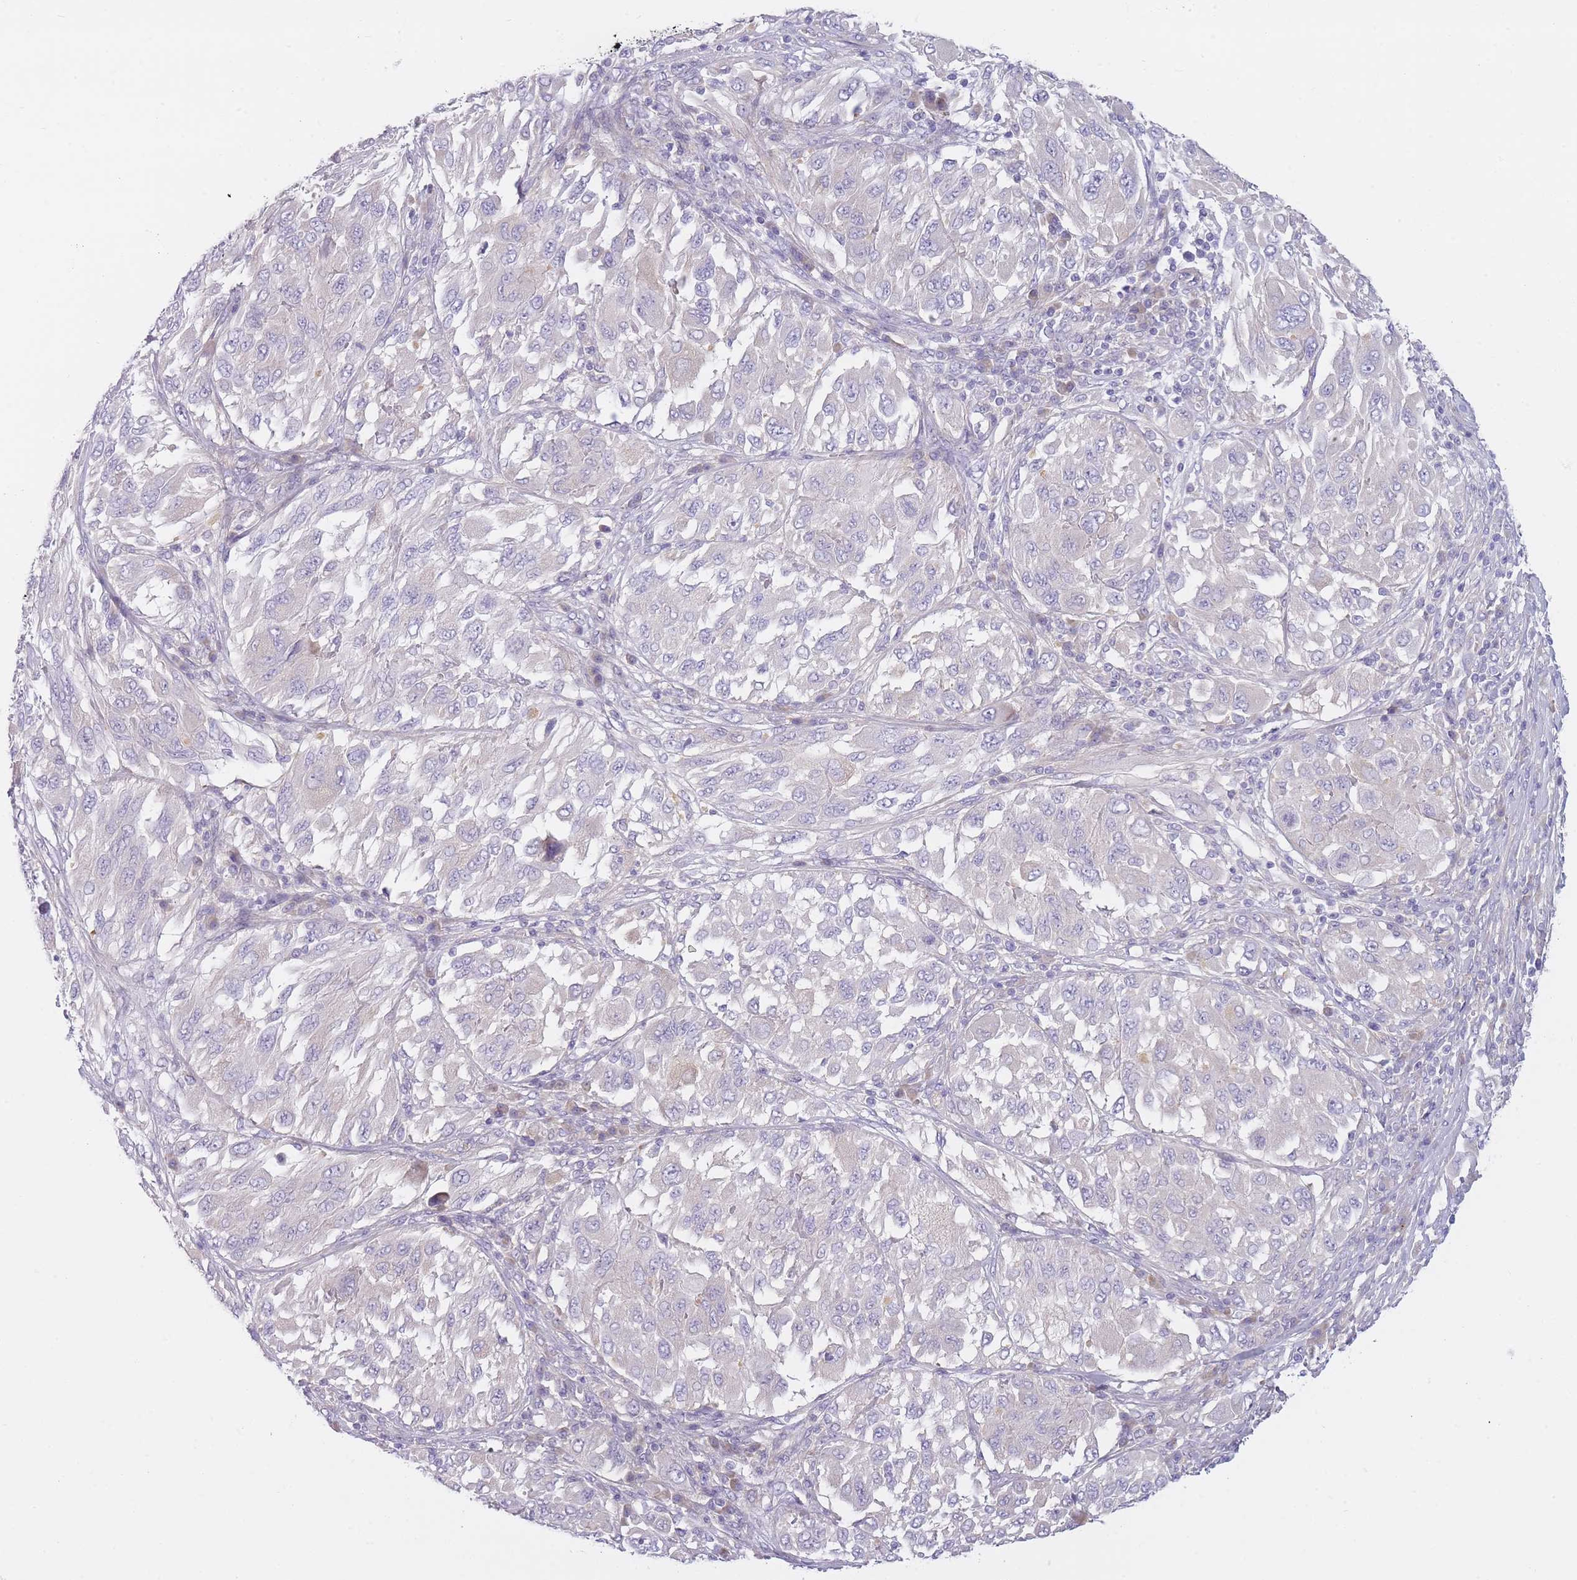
{"staining": {"intensity": "negative", "quantity": "none", "location": "none"}, "tissue": "melanoma", "cell_type": "Tumor cells", "image_type": "cancer", "snomed": [{"axis": "morphology", "description": "Malignant melanoma, NOS"}, {"axis": "topography", "description": "Skin"}], "caption": "Immunohistochemical staining of malignant melanoma displays no significant expression in tumor cells.", "gene": "AP3M2", "patient": {"sex": "female", "age": 91}}